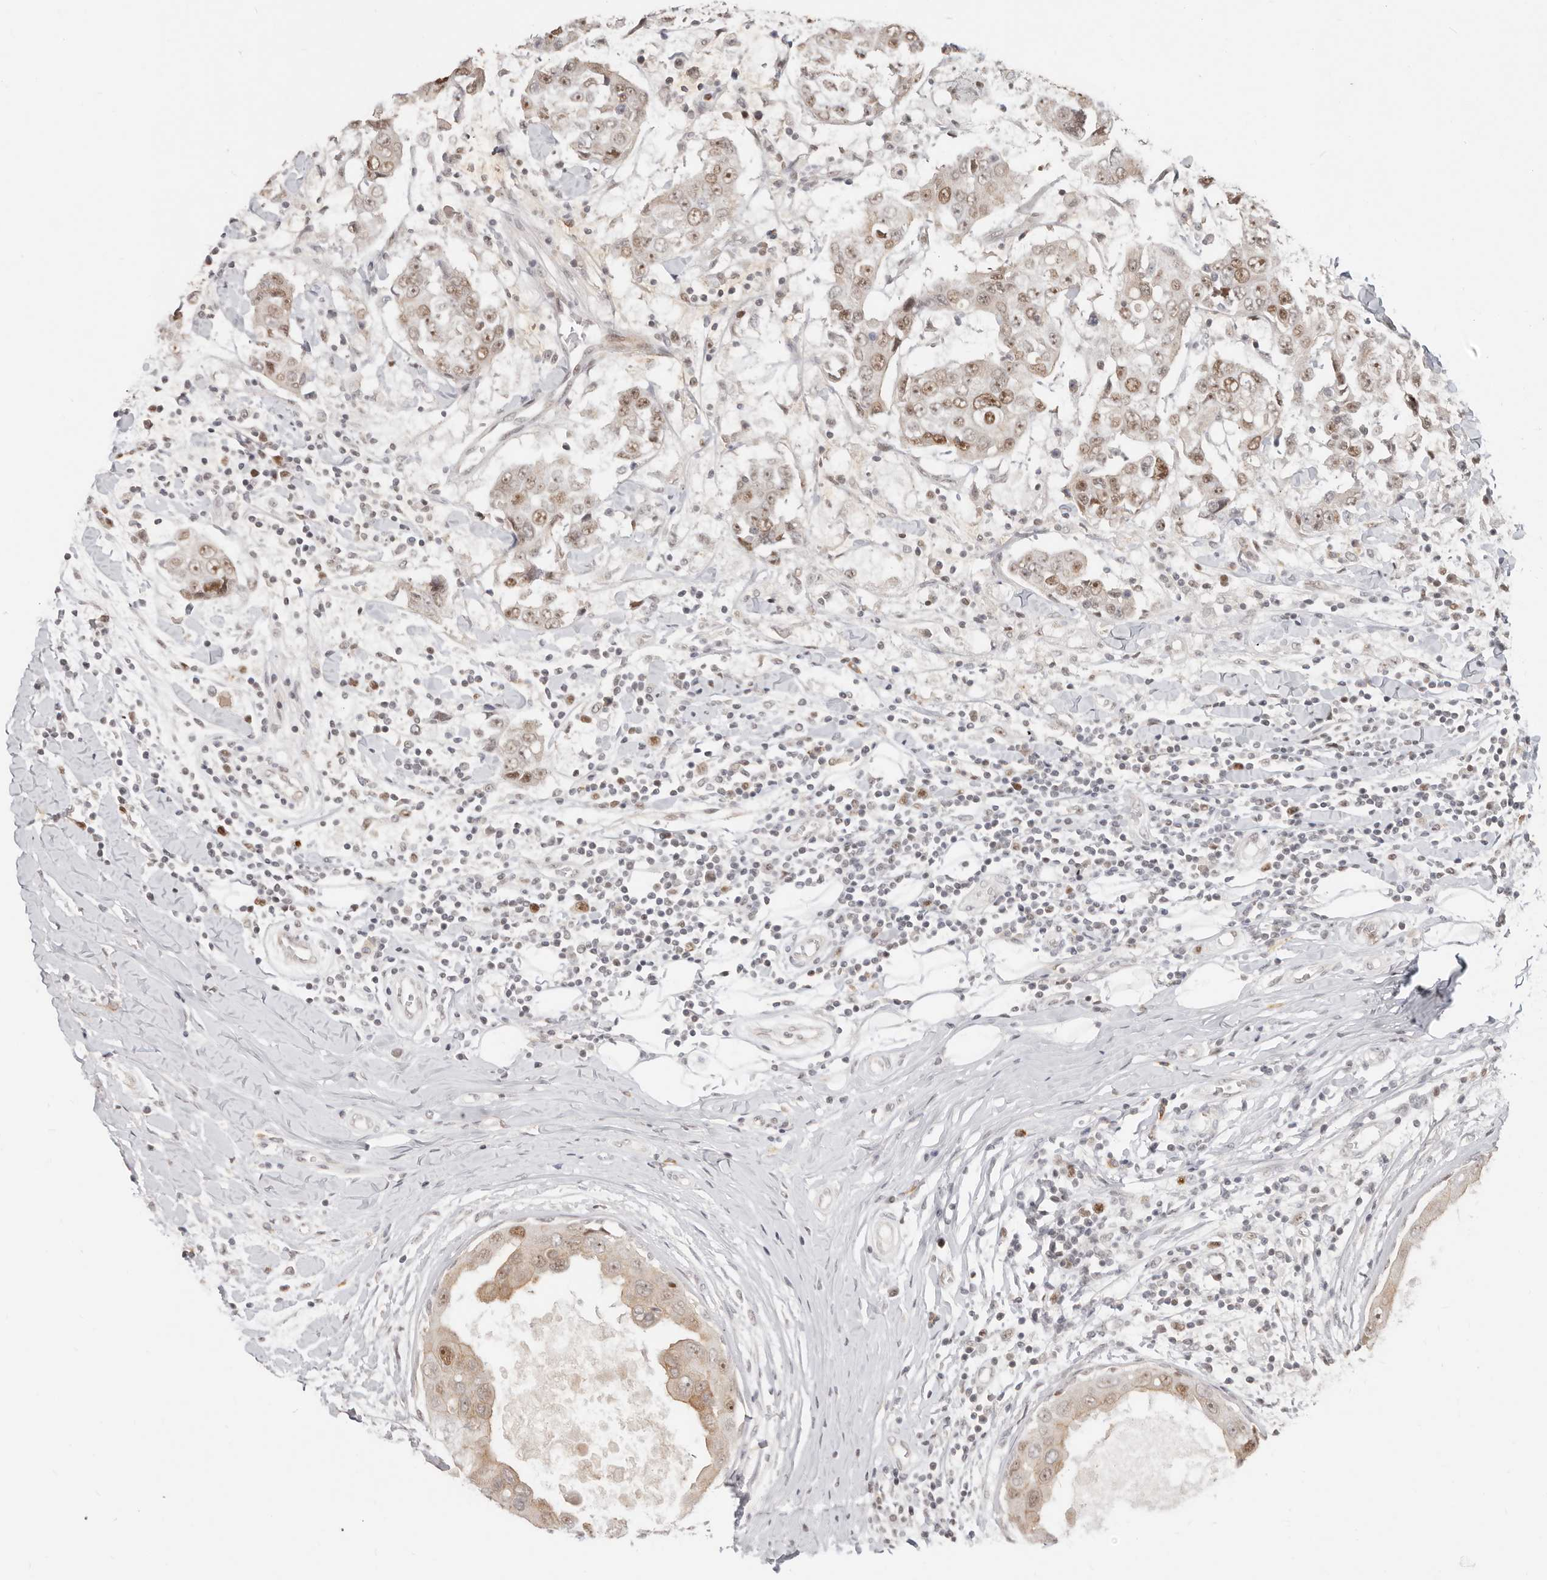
{"staining": {"intensity": "moderate", "quantity": ">75%", "location": "nuclear"}, "tissue": "breast cancer", "cell_type": "Tumor cells", "image_type": "cancer", "snomed": [{"axis": "morphology", "description": "Duct carcinoma"}, {"axis": "topography", "description": "Breast"}], "caption": "The histopathology image displays immunohistochemical staining of breast cancer (infiltrating ductal carcinoma). There is moderate nuclear staining is seen in approximately >75% of tumor cells.", "gene": "RFC2", "patient": {"sex": "female", "age": 27}}